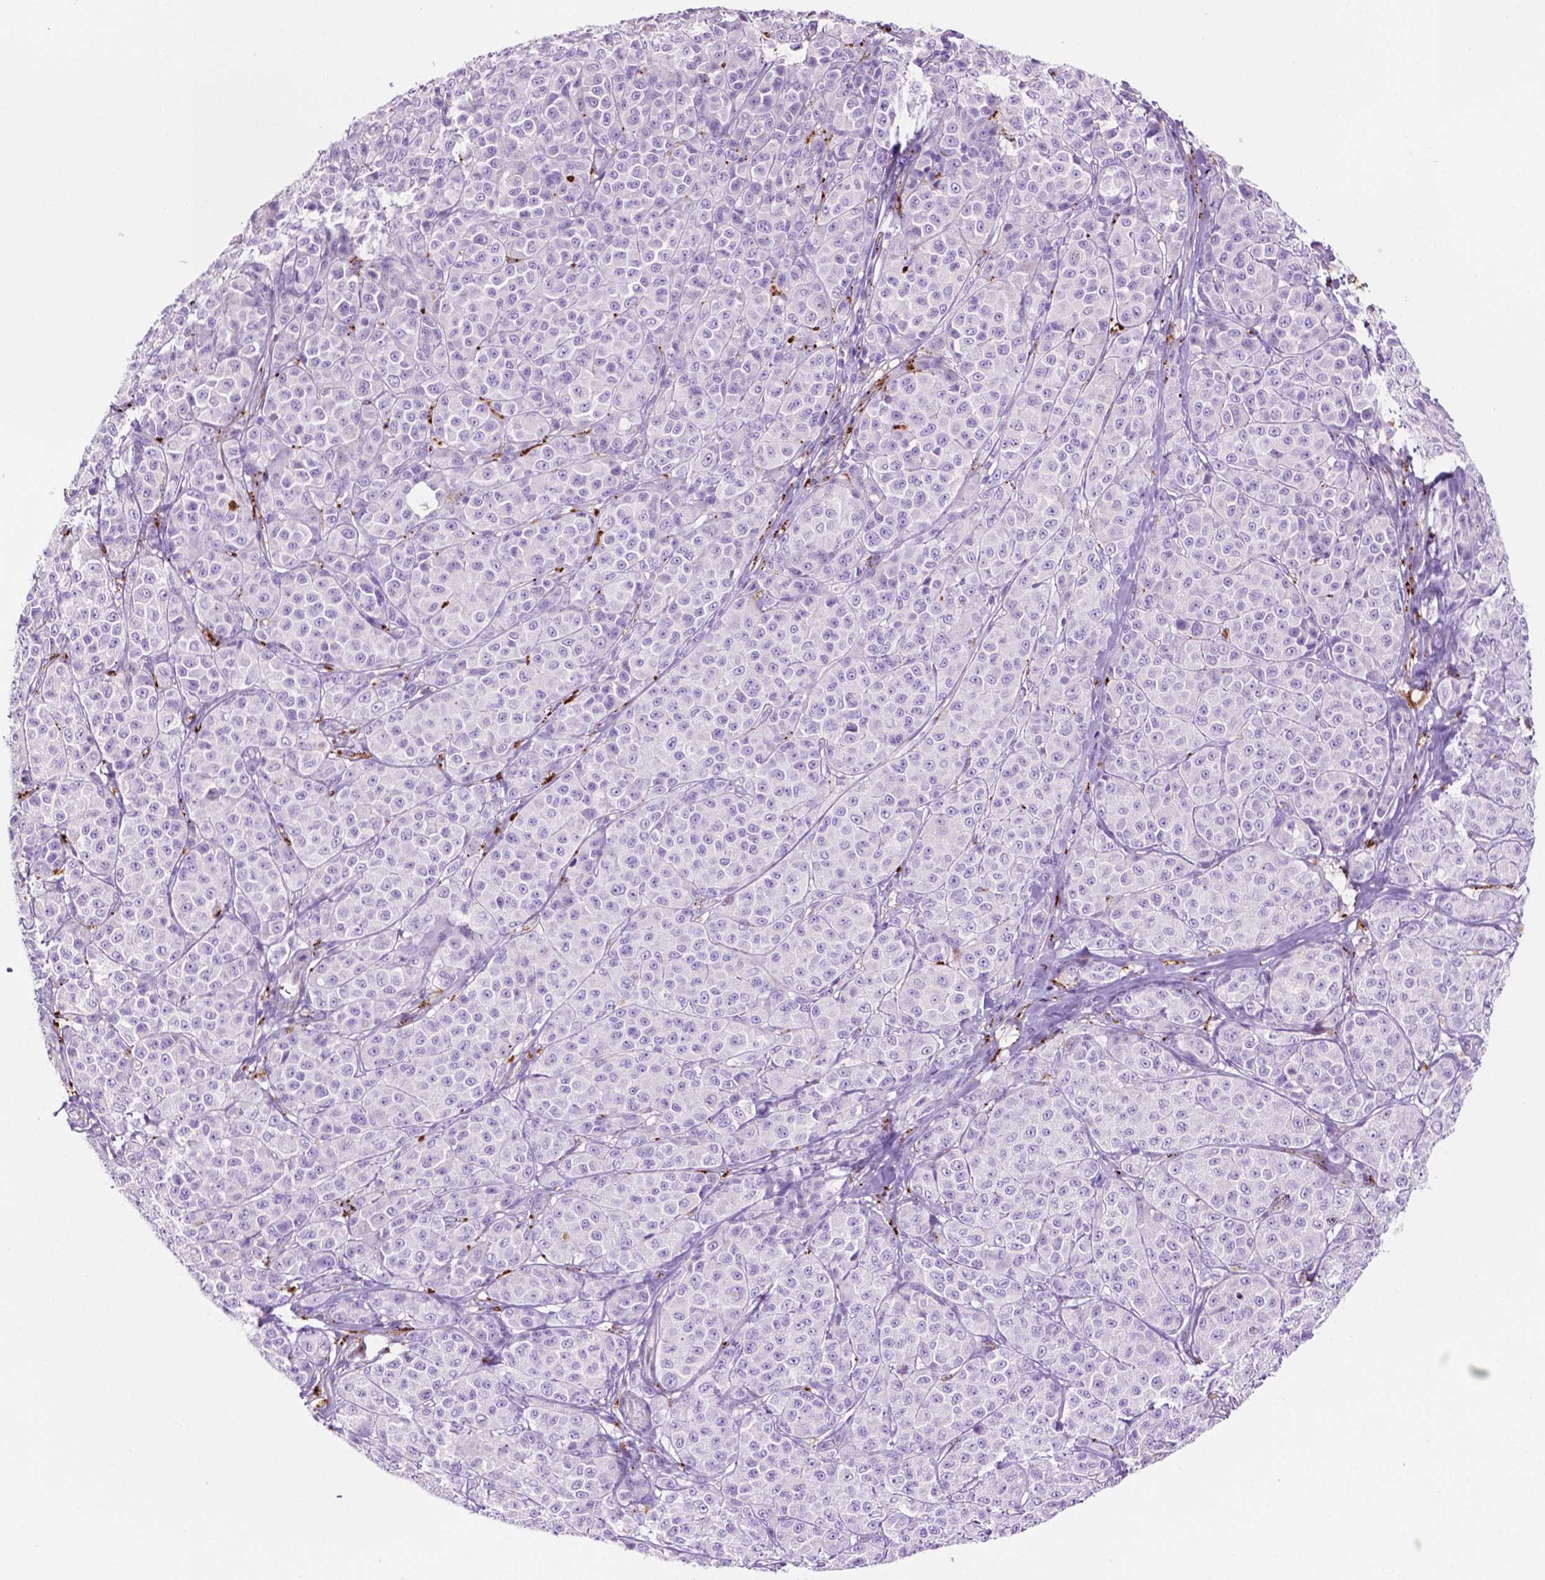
{"staining": {"intensity": "negative", "quantity": "none", "location": "none"}, "tissue": "melanoma", "cell_type": "Tumor cells", "image_type": "cancer", "snomed": [{"axis": "morphology", "description": "Malignant melanoma, NOS"}, {"axis": "topography", "description": "Skin"}], "caption": "Human malignant melanoma stained for a protein using IHC demonstrates no expression in tumor cells.", "gene": "IGFN1", "patient": {"sex": "male", "age": 89}}